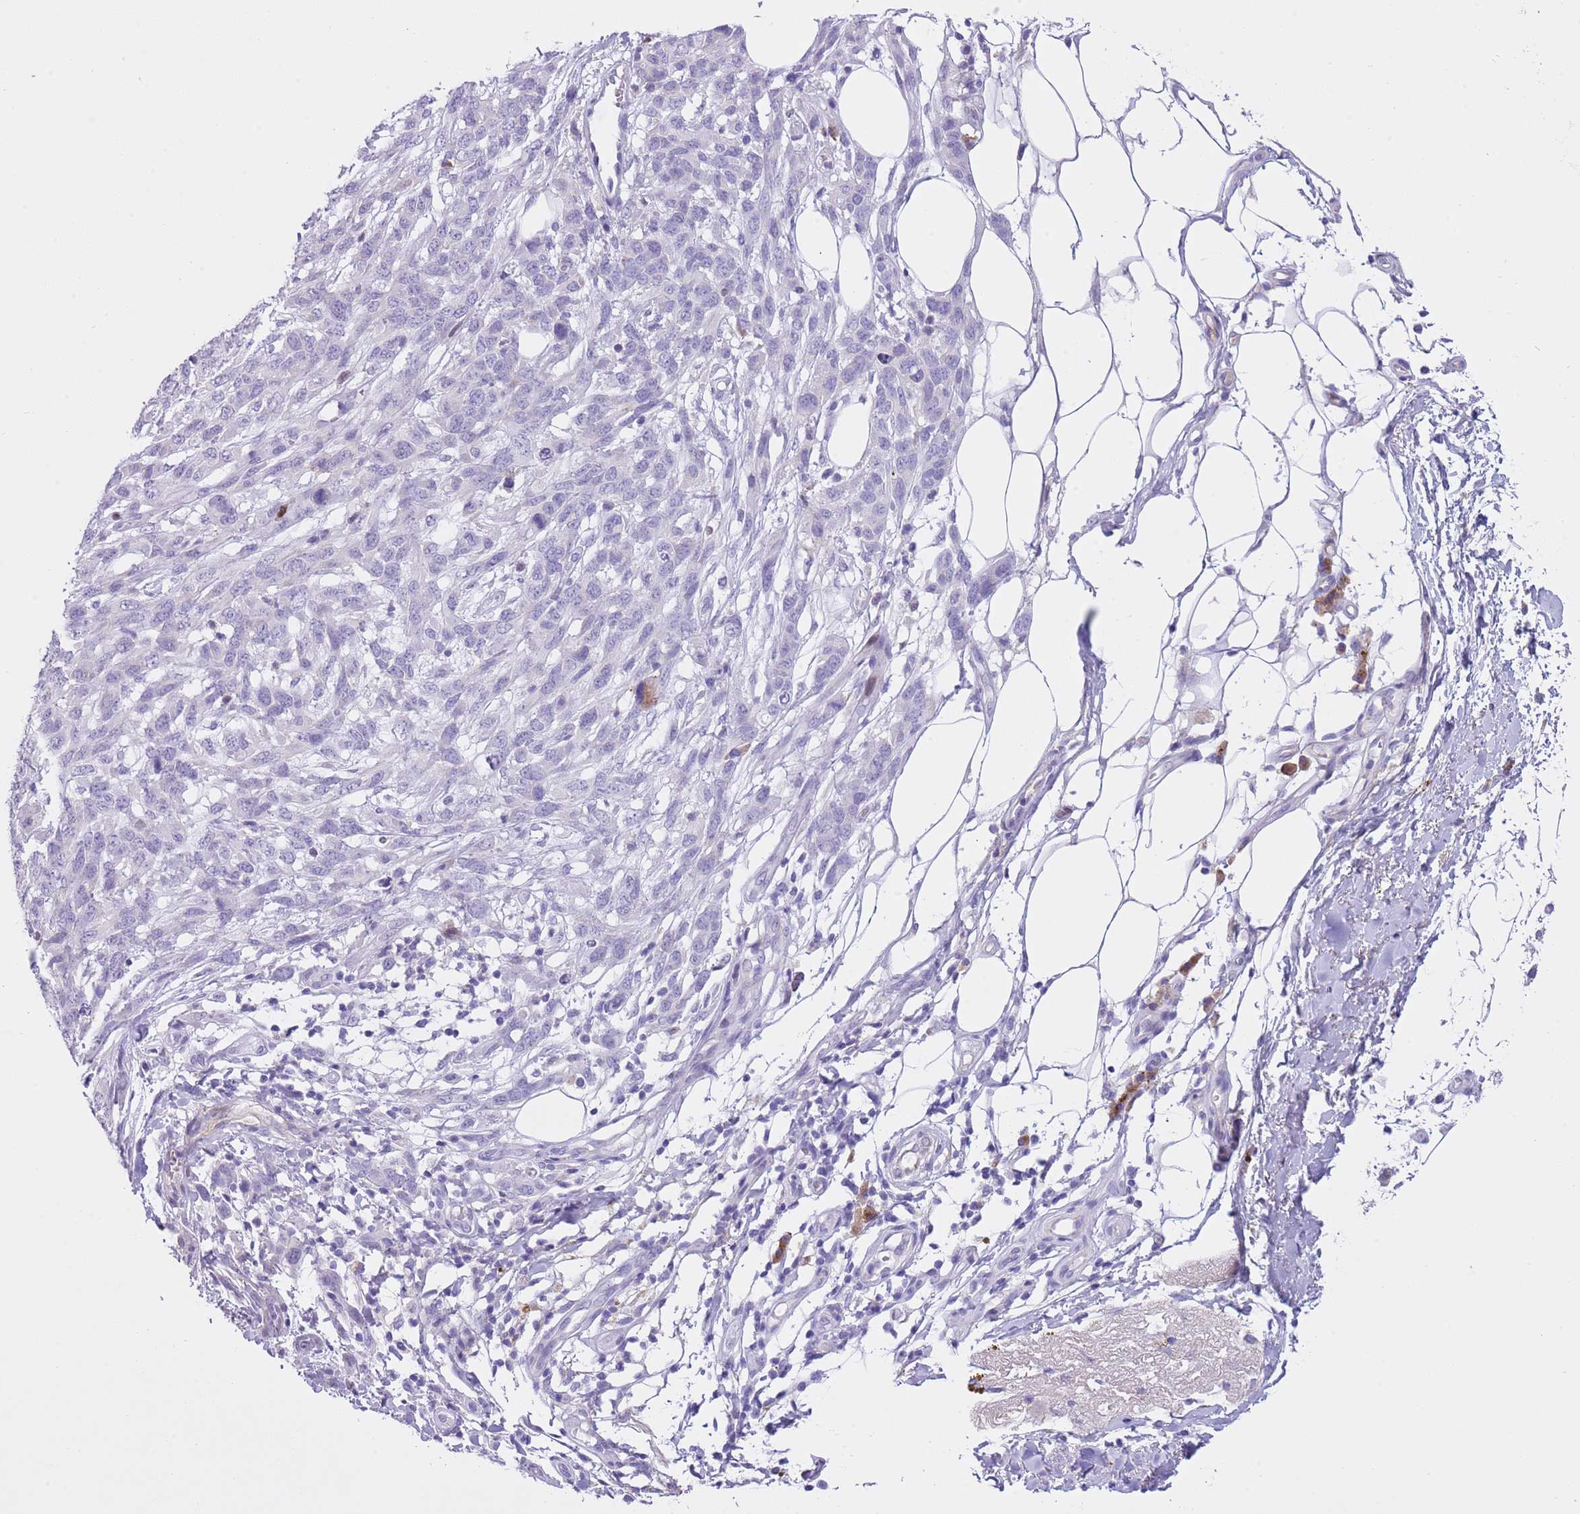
{"staining": {"intensity": "negative", "quantity": "none", "location": "none"}, "tissue": "melanoma", "cell_type": "Tumor cells", "image_type": "cancer", "snomed": [{"axis": "morphology", "description": "Normal morphology"}, {"axis": "morphology", "description": "Malignant melanoma, NOS"}, {"axis": "topography", "description": "Skin"}], "caption": "This photomicrograph is of melanoma stained with immunohistochemistry (IHC) to label a protein in brown with the nuclei are counter-stained blue. There is no staining in tumor cells.", "gene": "CLEC2A", "patient": {"sex": "female", "age": 72}}